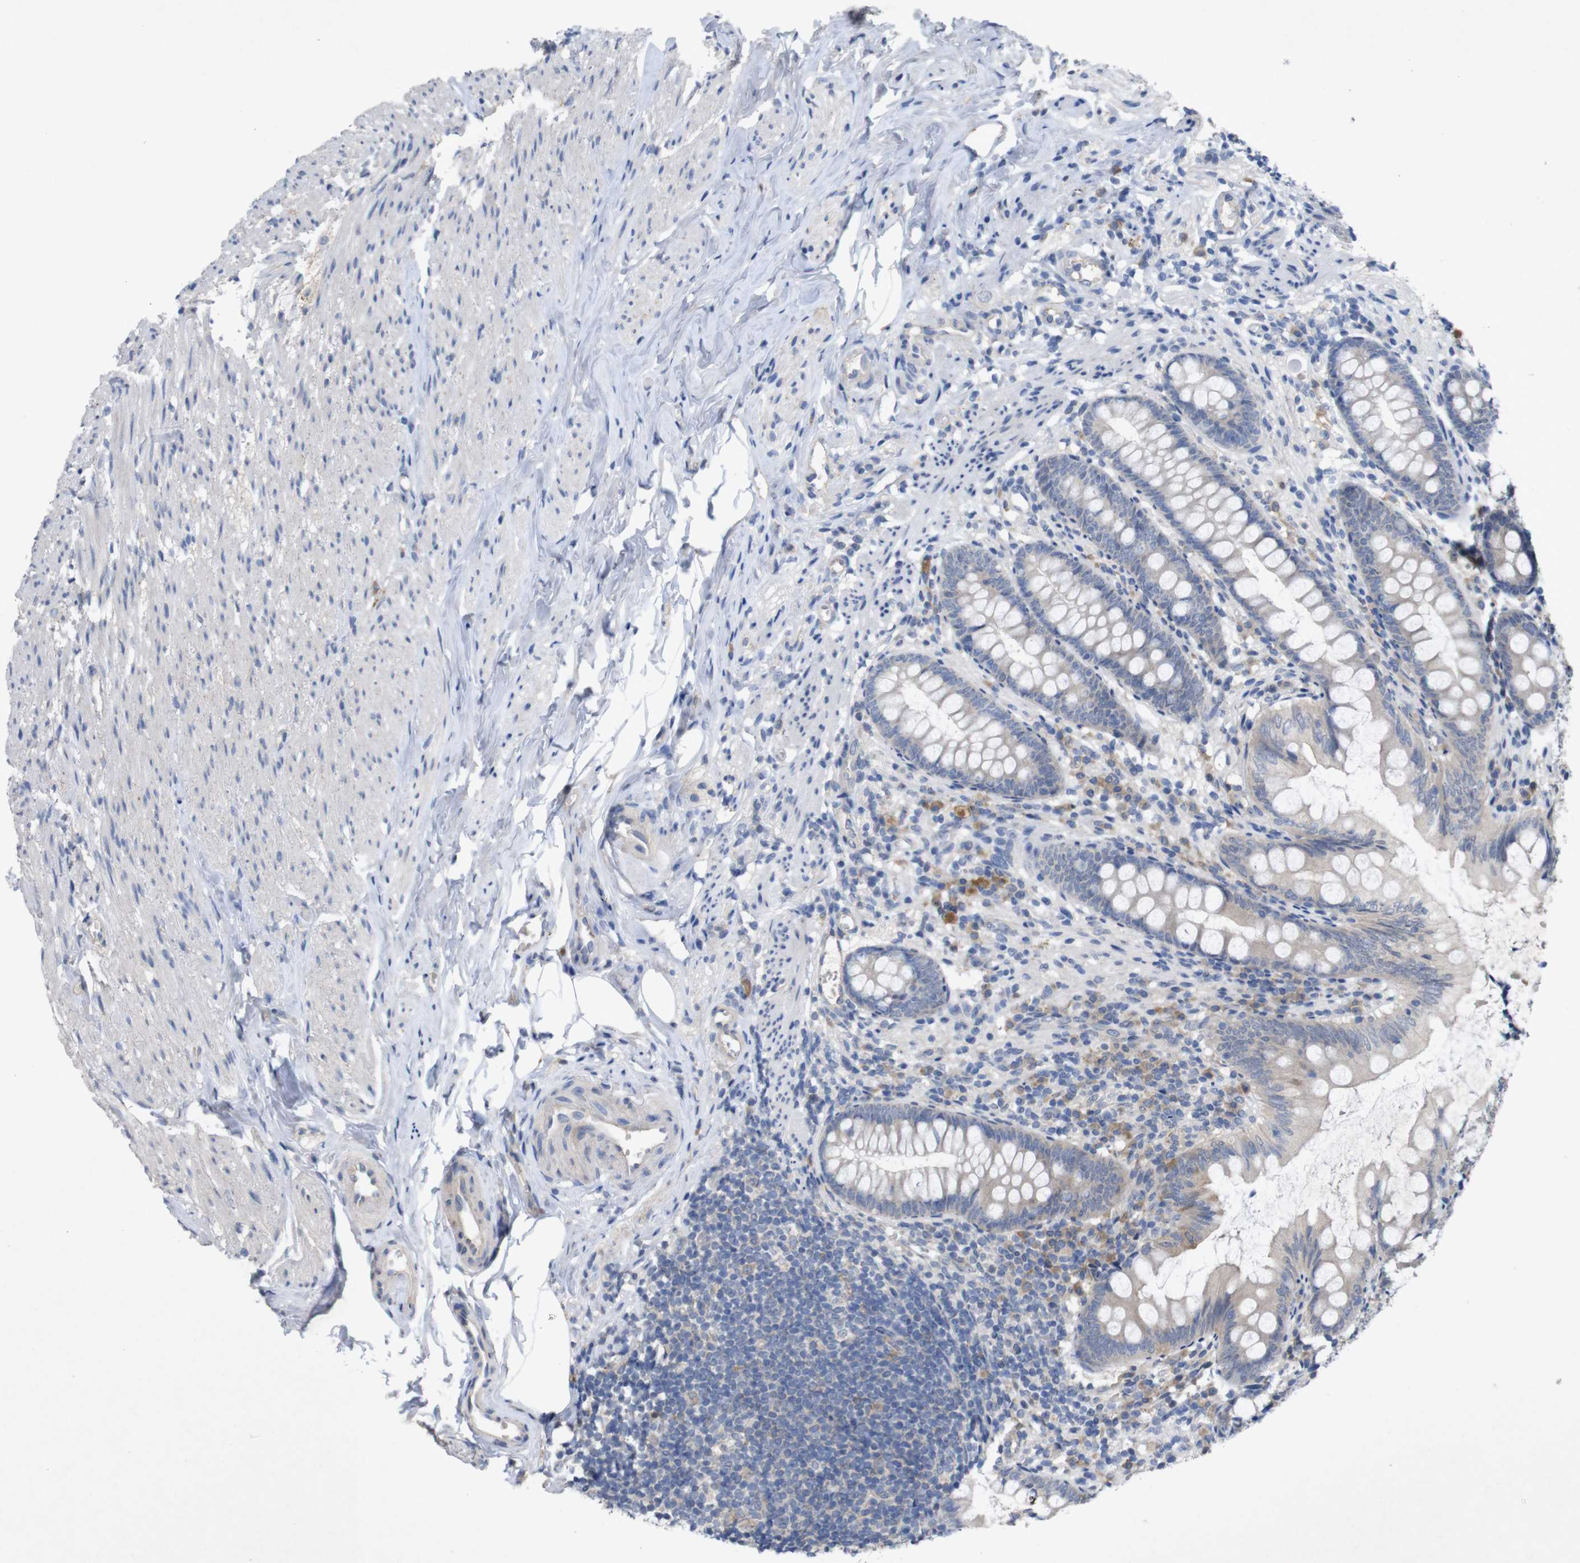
{"staining": {"intensity": "weak", "quantity": "25%-75%", "location": "cytoplasmic/membranous"}, "tissue": "appendix", "cell_type": "Glandular cells", "image_type": "normal", "snomed": [{"axis": "morphology", "description": "Normal tissue, NOS"}, {"axis": "topography", "description": "Appendix"}], "caption": "A photomicrograph of appendix stained for a protein demonstrates weak cytoplasmic/membranous brown staining in glandular cells. (DAB (3,3'-diaminobenzidine) IHC with brightfield microscopy, high magnification).", "gene": "BCAR3", "patient": {"sex": "female", "age": 77}}